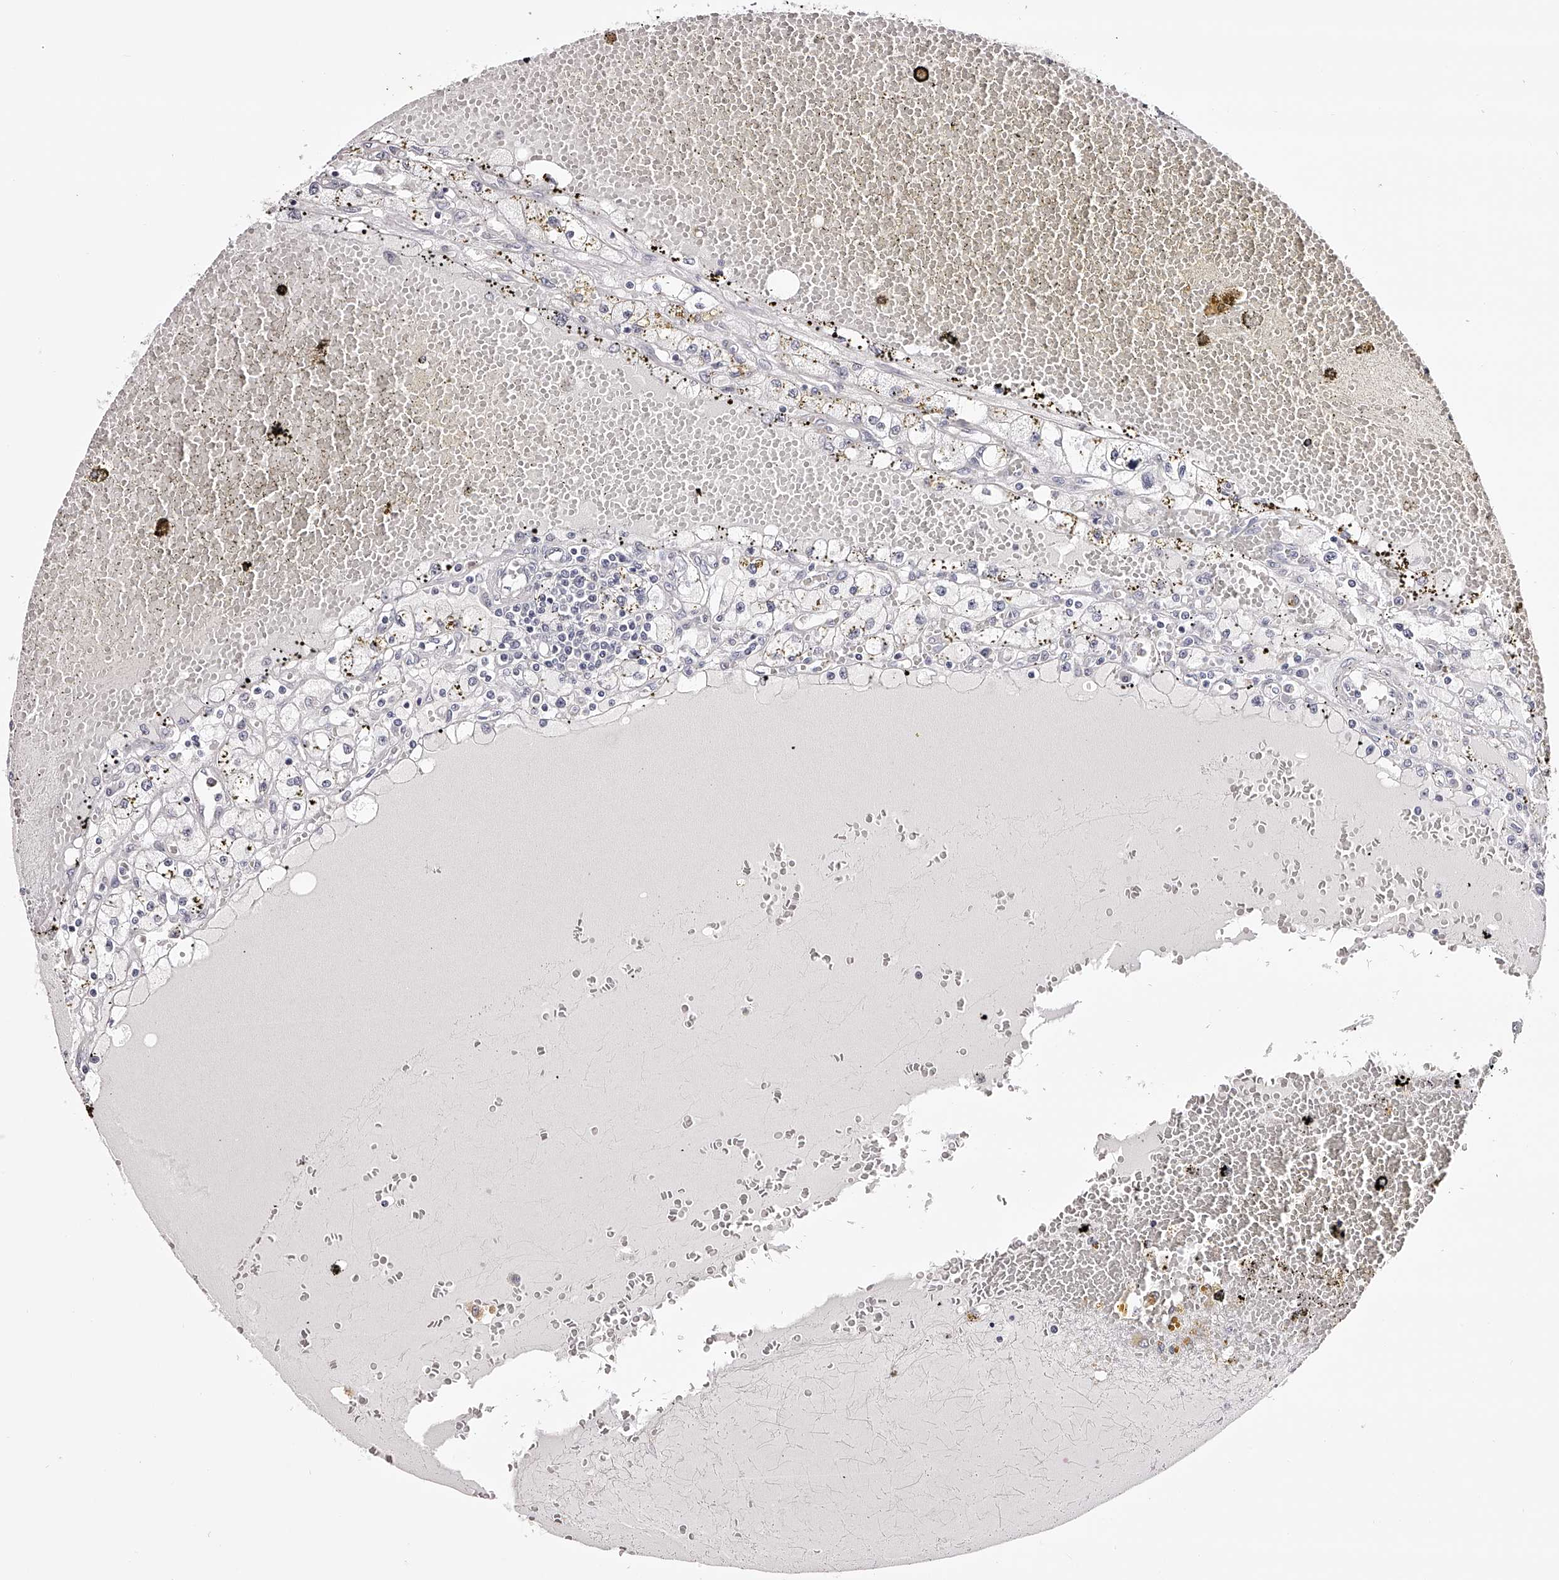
{"staining": {"intensity": "negative", "quantity": "none", "location": "none"}, "tissue": "renal cancer", "cell_type": "Tumor cells", "image_type": "cancer", "snomed": [{"axis": "morphology", "description": "Adenocarcinoma, NOS"}, {"axis": "topography", "description": "Kidney"}], "caption": "DAB (3,3'-diaminobenzidine) immunohistochemical staining of human renal cancer (adenocarcinoma) exhibits no significant staining in tumor cells.", "gene": "ODF2L", "patient": {"sex": "male", "age": 56}}